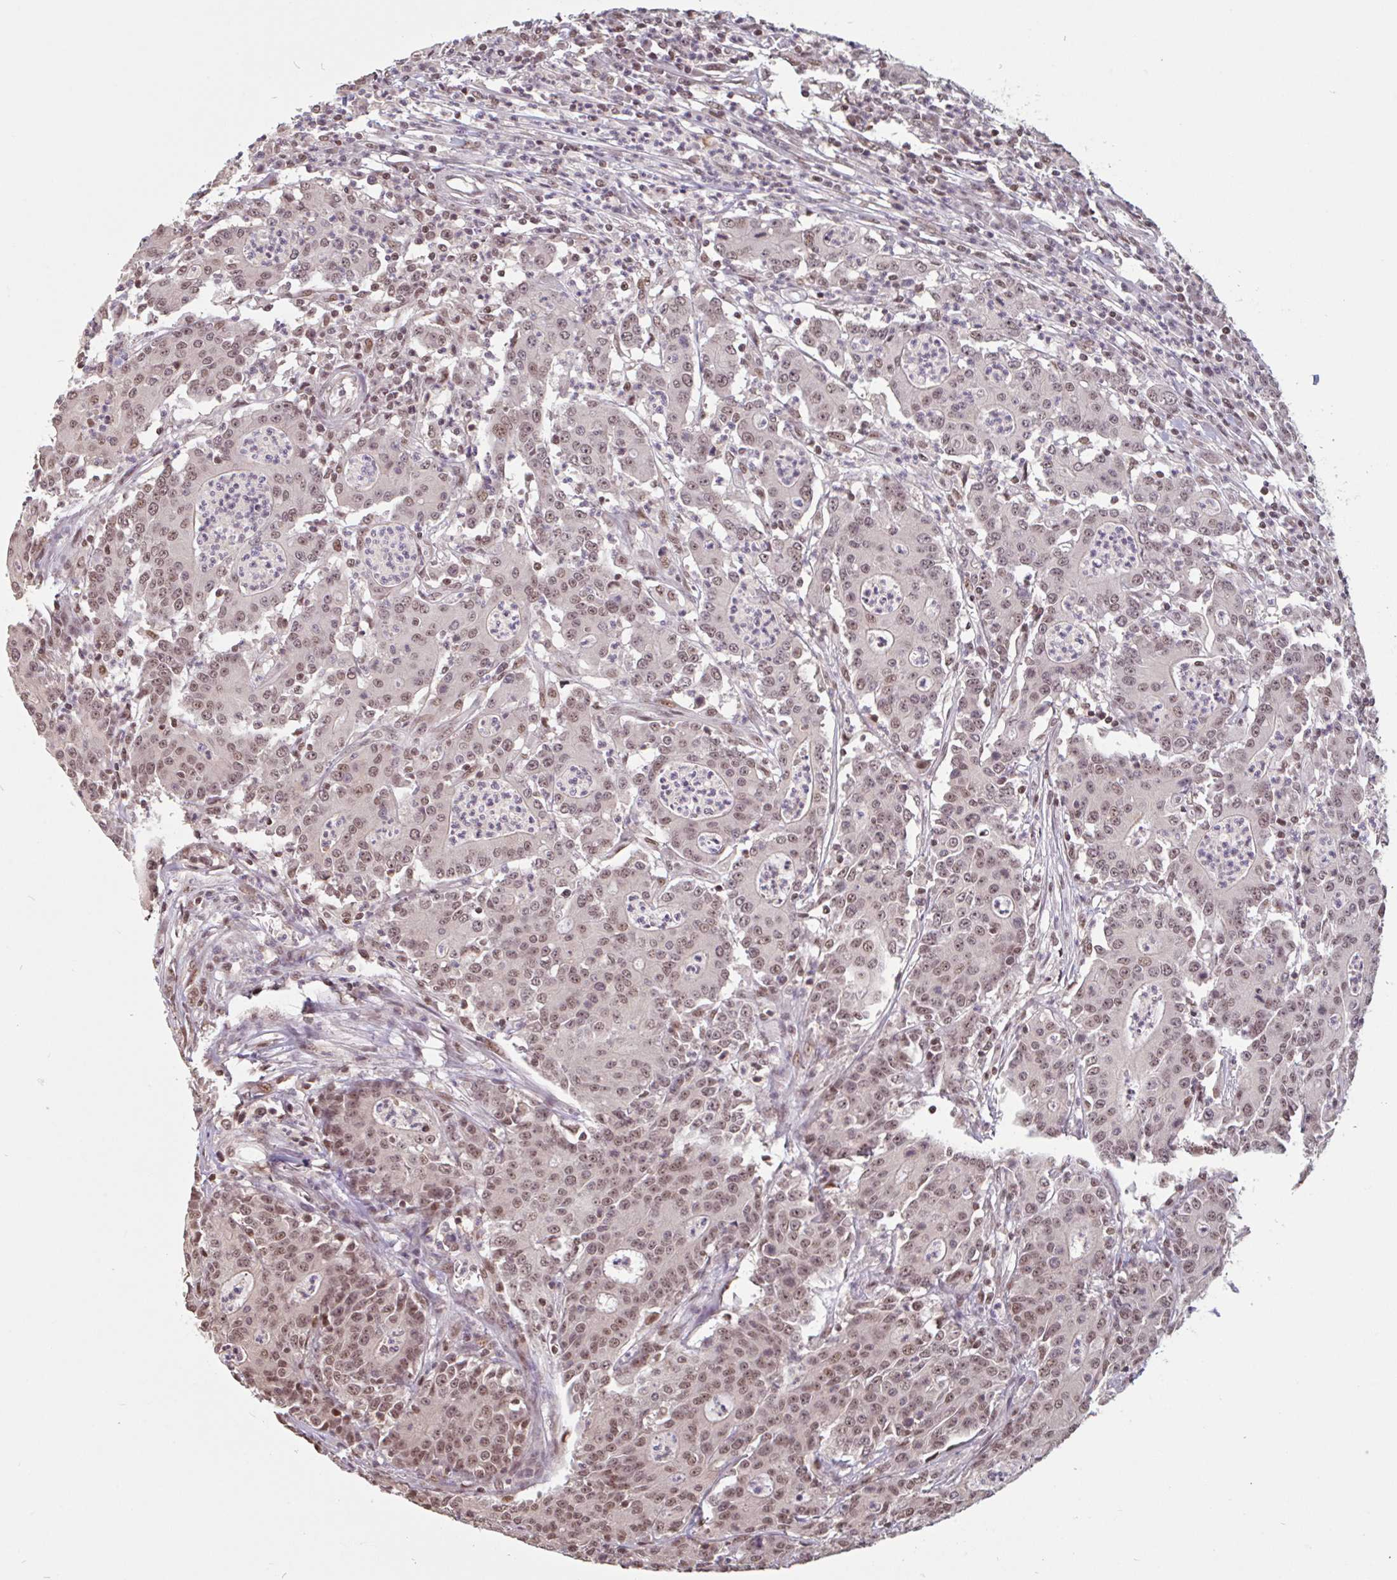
{"staining": {"intensity": "moderate", "quantity": ">75%", "location": "nuclear"}, "tissue": "colorectal cancer", "cell_type": "Tumor cells", "image_type": "cancer", "snomed": [{"axis": "morphology", "description": "Adenocarcinoma, NOS"}, {"axis": "topography", "description": "Colon"}], "caption": "This is an image of immunohistochemistry staining of colorectal cancer, which shows moderate staining in the nuclear of tumor cells.", "gene": "DR1", "patient": {"sex": "male", "age": 83}}